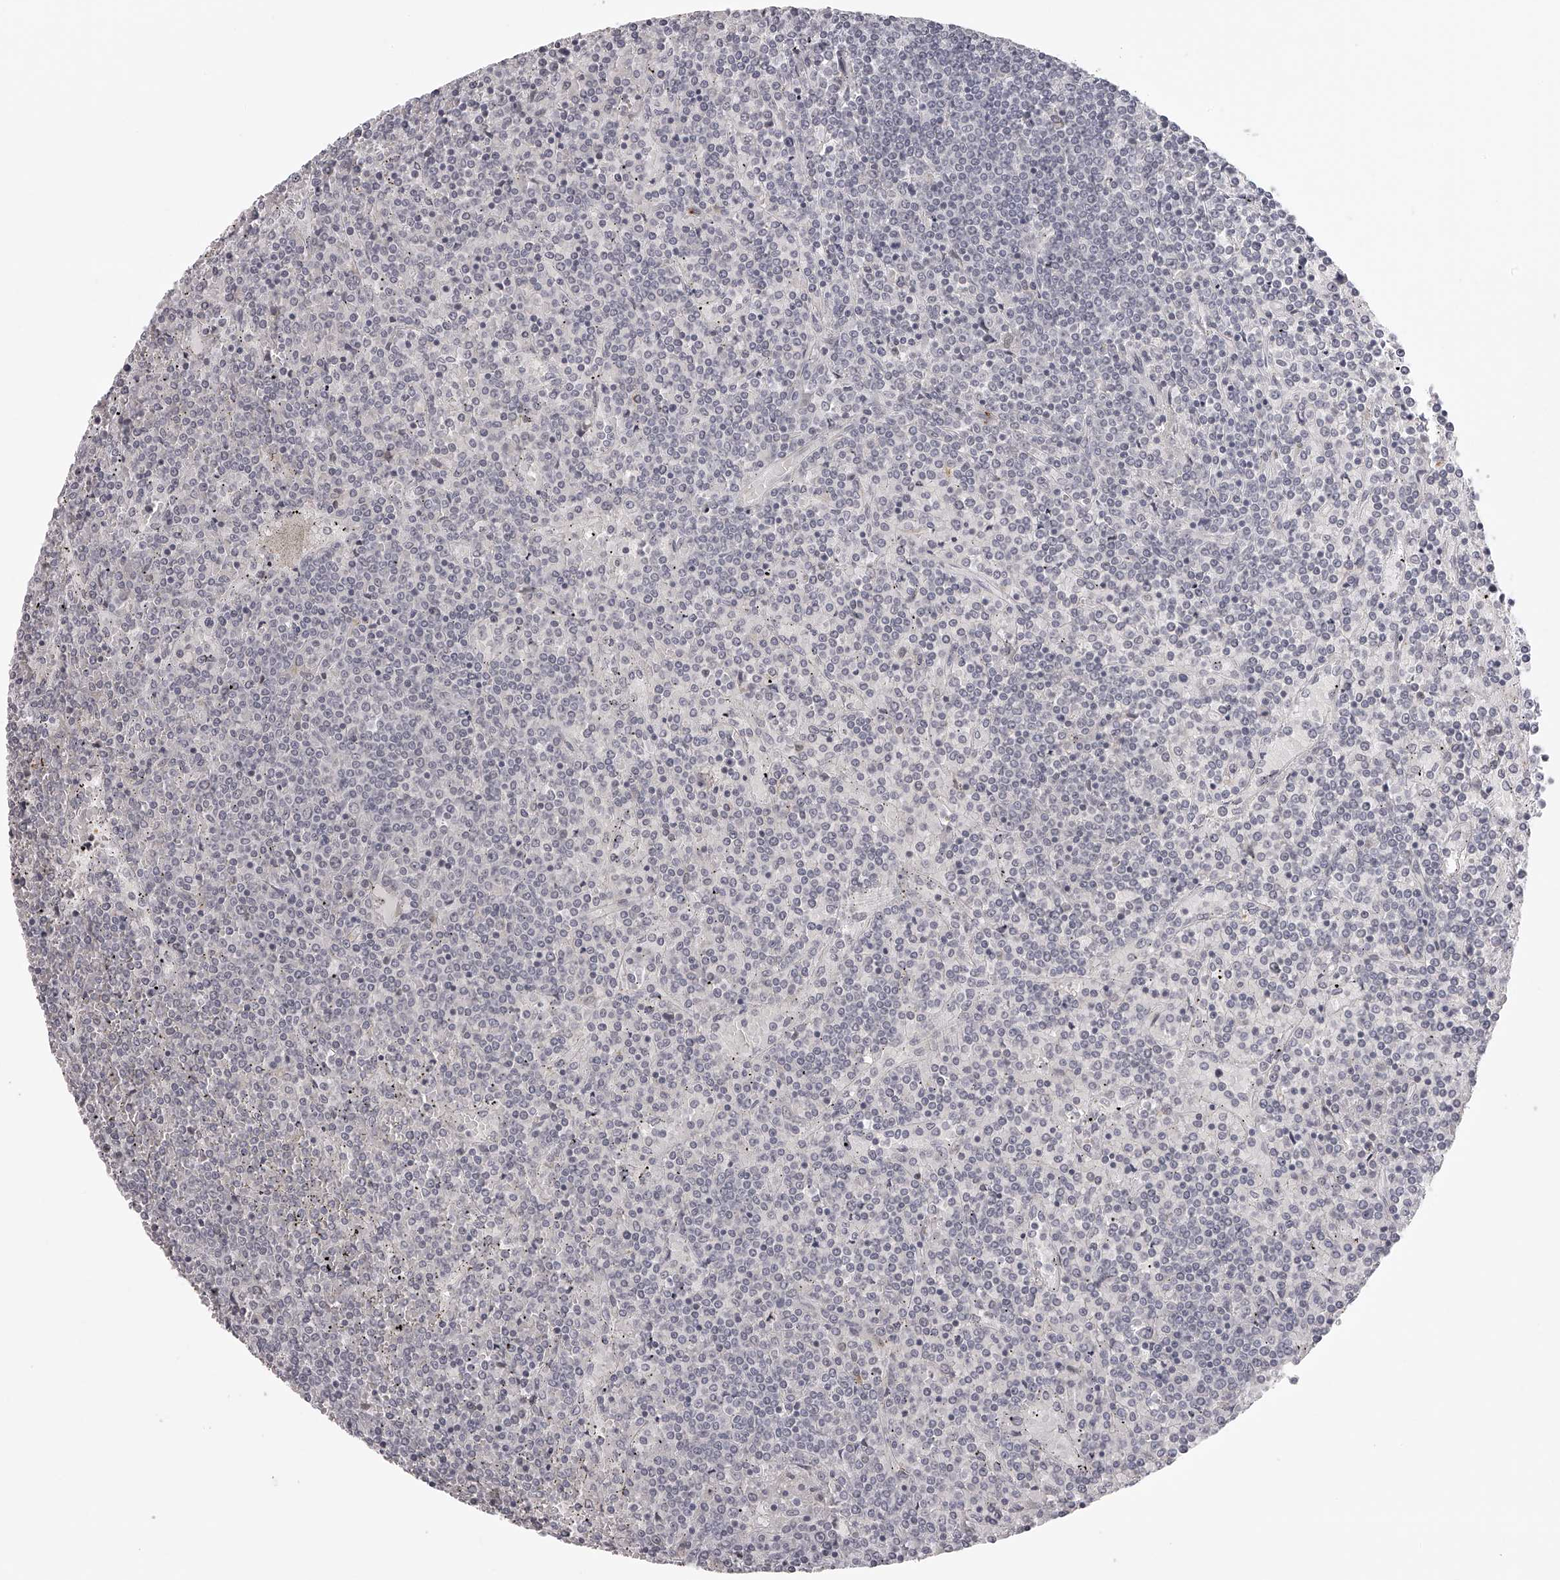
{"staining": {"intensity": "negative", "quantity": "none", "location": "none"}, "tissue": "lymphoma", "cell_type": "Tumor cells", "image_type": "cancer", "snomed": [{"axis": "morphology", "description": "Malignant lymphoma, non-Hodgkin's type, Low grade"}, {"axis": "topography", "description": "Spleen"}], "caption": "Immunohistochemistry (IHC) of malignant lymphoma, non-Hodgkin's type (low-grade) reveals no staining in tumor cells.", "gene": "RNF220", "patient": {"sex": "female", "age": 19}}